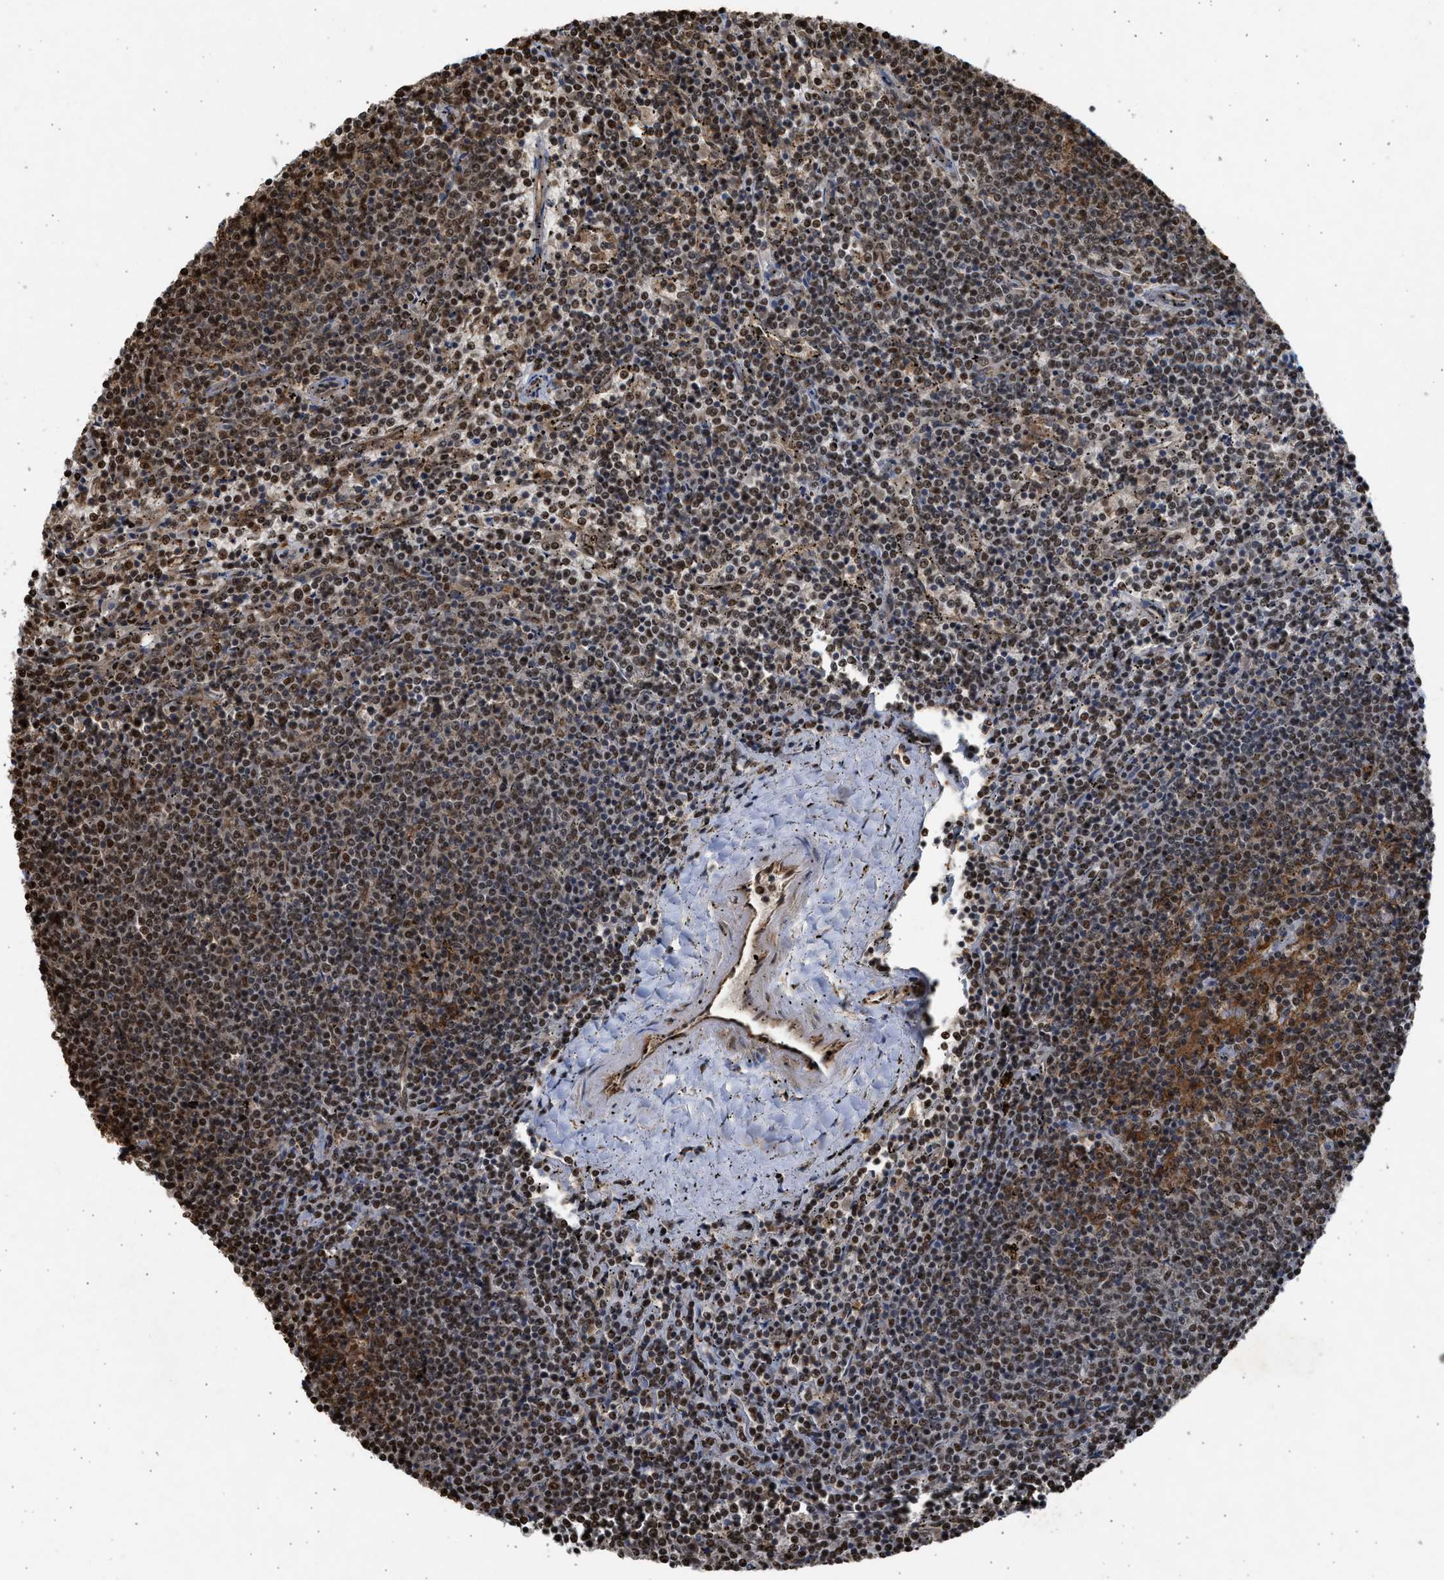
{"staining": {"intensity": "moderate", "quantity": ">75%", "location": "nuclear"}, "tissue": "lymphoma", "cell_type": "Tumor cells", "image_type": "cancer", "snomed": [{"axis": "morphology", "description": "Malignant lymphoma, non-Hodgkin's type, Low grade"}, {"axis": "topography", "description": "Spleen"}], "caption": "Immunohistochemical staining of human malignant lymphoma, non-Hodgkin's type (low-grade) exhibits medium levels of moderate nuclear protein staining in approximately >75% of tumor cells.", "gene": "TFDP2", "patient": {"sex": "female", "age": 50}}